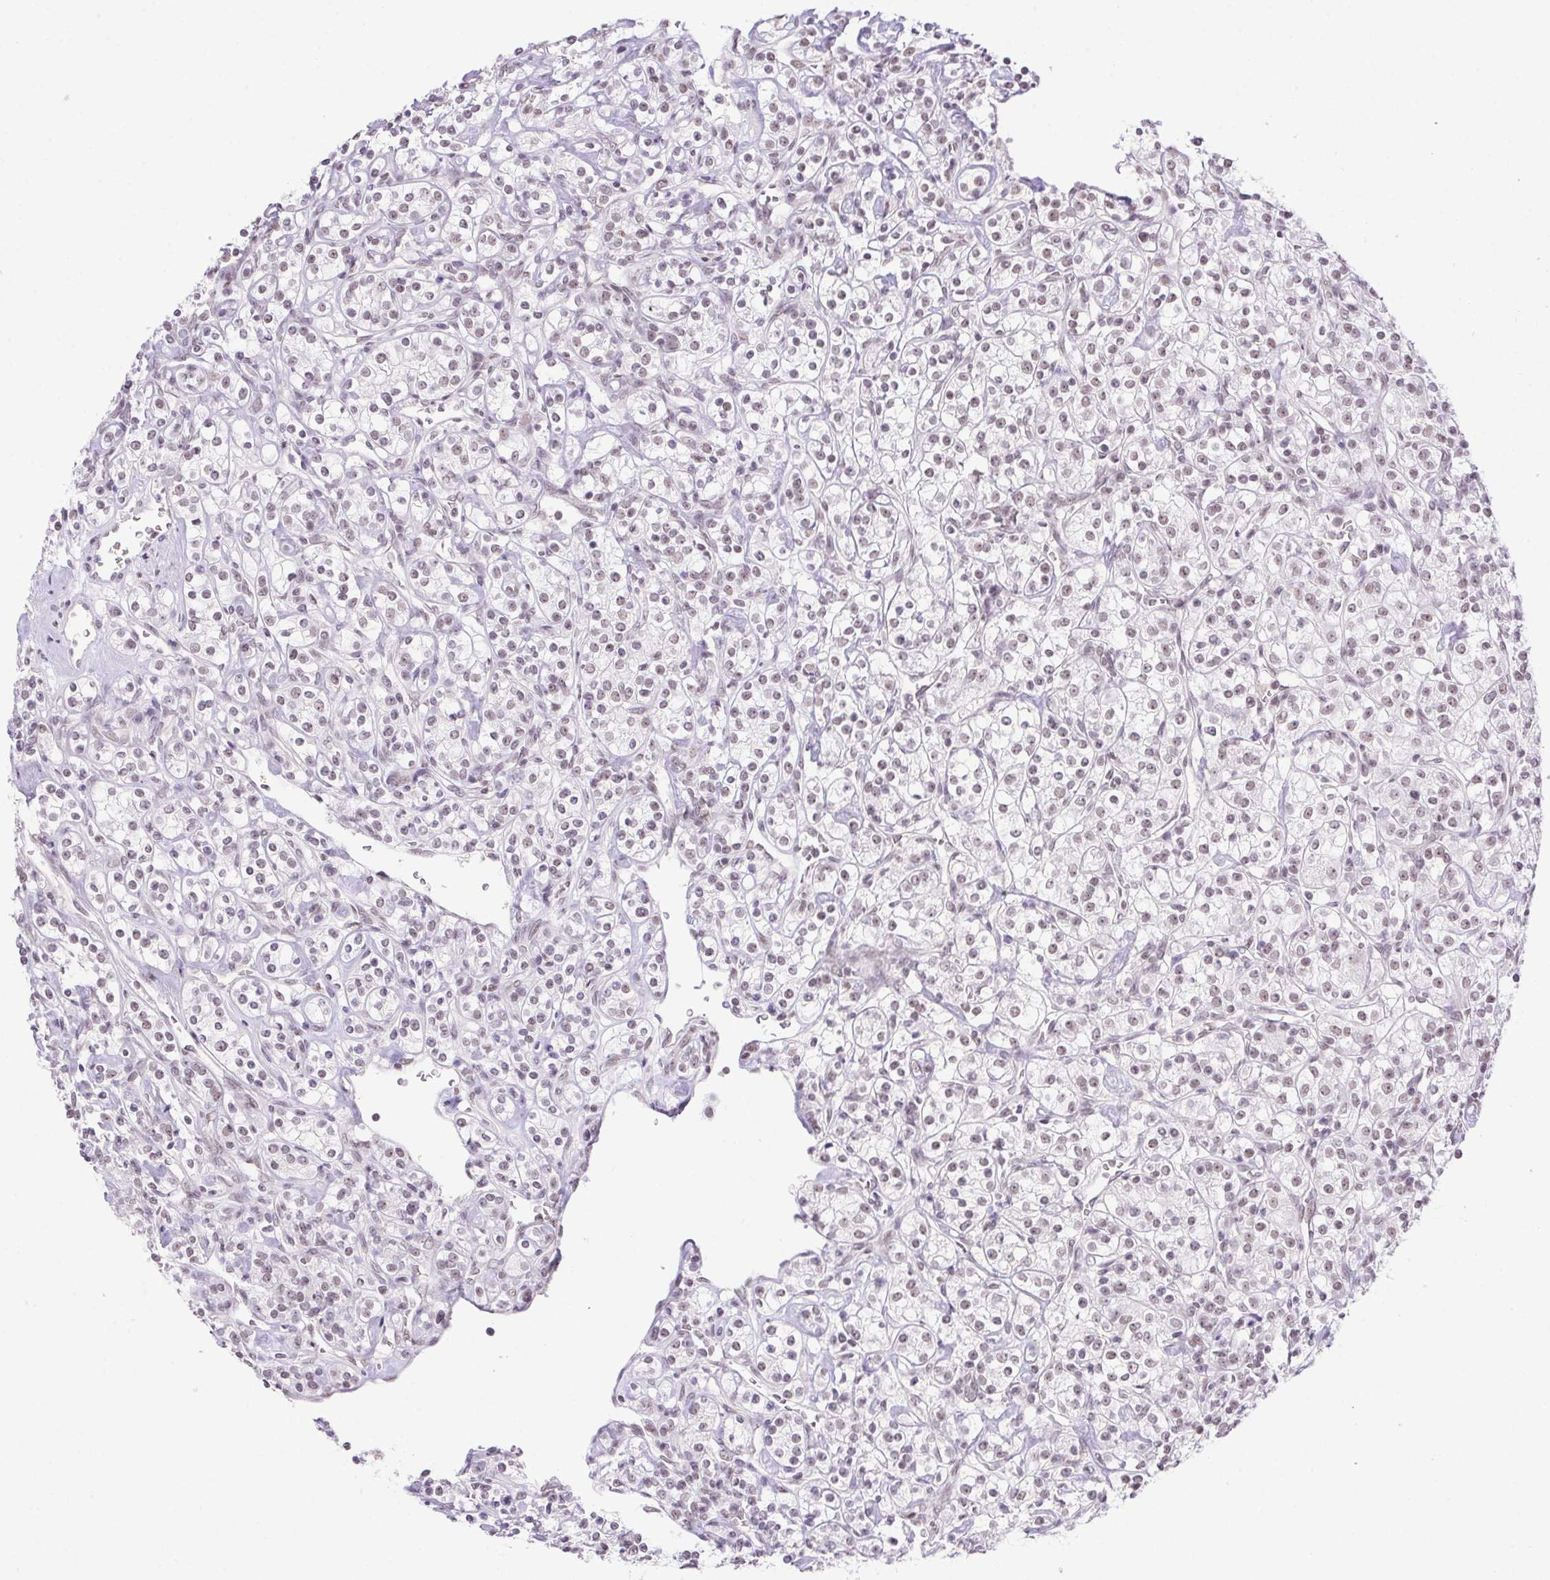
{"staining": {"intensity": "weak", "quantity": "25%-75%", "location": "nuclear"}, "tissue": "renal cancer", "cell_type": "Tumor cells", "image_type": "cancer", "snomed": [{"axis": "morphology", "description": "Adenocarcinoma, NOS"}, {"axis": "topography", "description": "Kidney"}], "caption": "Immunohistochemical staining of human renal adenocarcinoma shows low levels of weak nuclear protein staining in about 25%-75% of tumor cells.", "gene": "DDX17", "patient": {"sex": "male", "age": 77}}